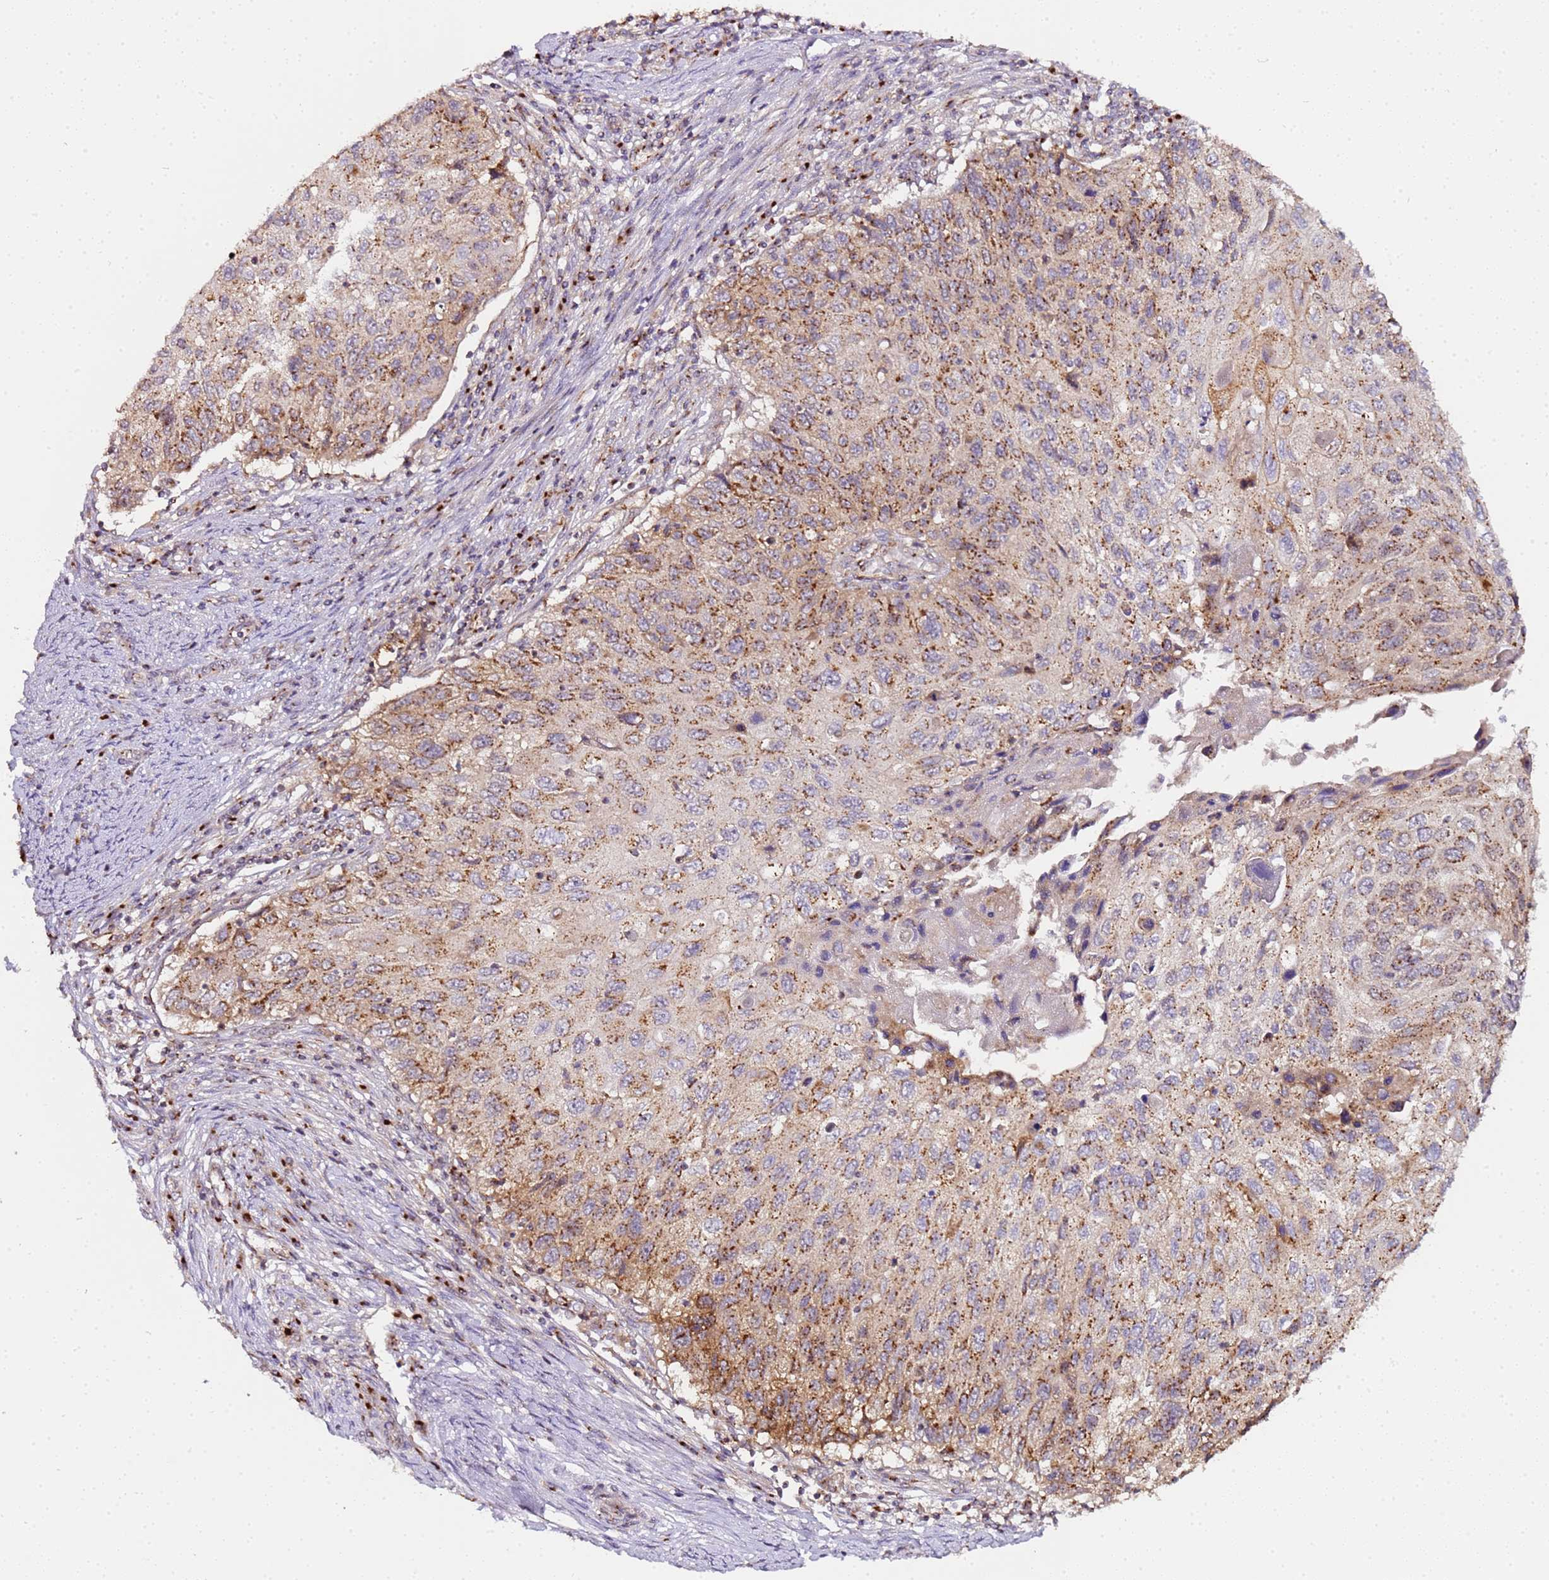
{"staining": {"intensity": "moderate", "quantity": "25%-75%", "location": "cytoplasmic/membranous"}, "tissue": "cervical cancer", "cell_type": "Tumor cells", "image_type": "cancer", "snomed": [{"axis": "morphology", "description": "Squamous cell carcinoma, NOS"}, {"axis": "topography", "description": "Cervix"}], "caption": "A micrograph of human cervical squamous cell carcinoma stained for a protein reveals moderate cytoplasmic/membranous brown staining in tumor cells.", "gene": "MRPL49", "patient": {"sex": "female", "age": 70}}